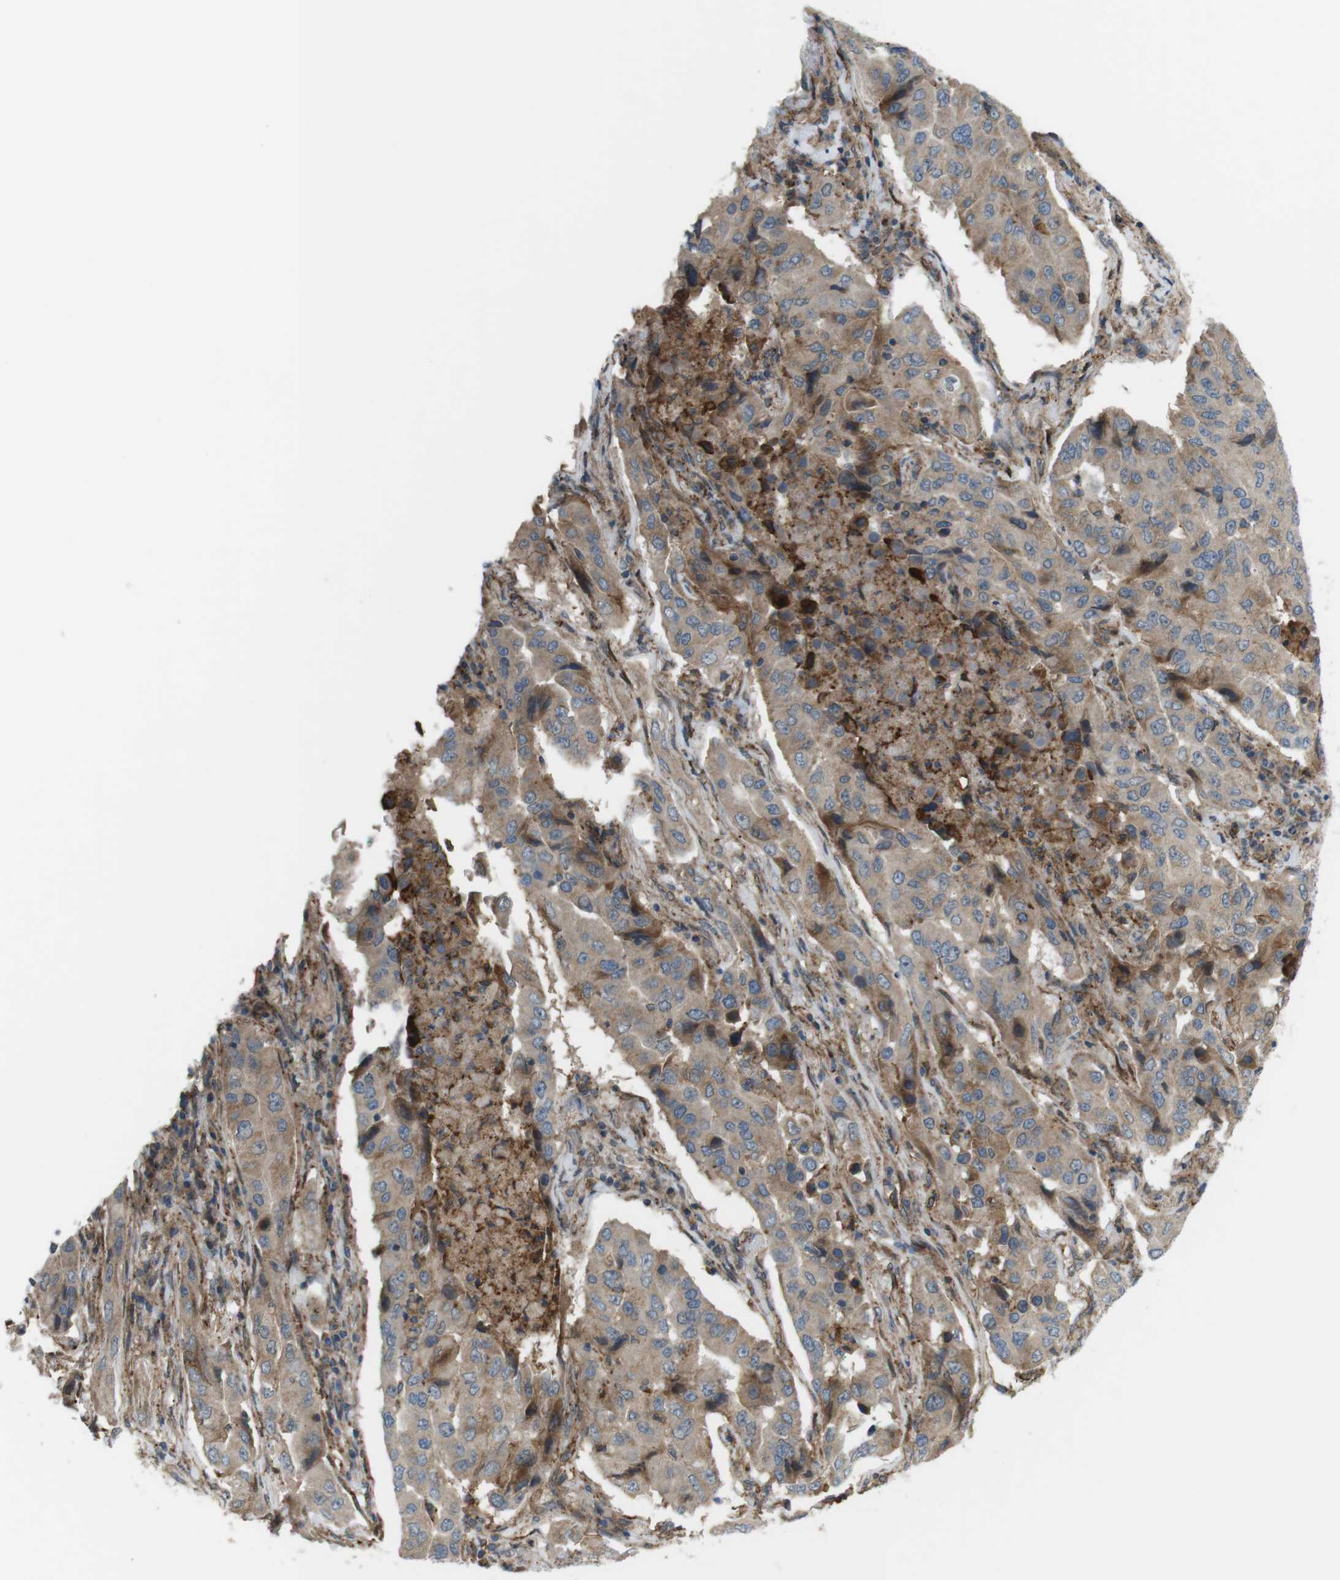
{"staining": {"intensity": "weak", "quantity": ">75%", "location": "cytoplasmic/membranous"}, "tissue": "lung cancer", "cell_type": "Tumor cells", "image_type": "cancer", "snomed": [{"axis": "morphology", "description": "Adenocarcinoma, NOS"}, {"axis": "topography", "description": "Lung"}], "caption": "Immunohistochemical staining of adenocarcinoma (lung) demonstrates low levels of weak cytoplasmic/membranous staining in about >75% of tumor cells.", "gene": "DDAH2", "patient": {"sex": "female", "age": 65}}